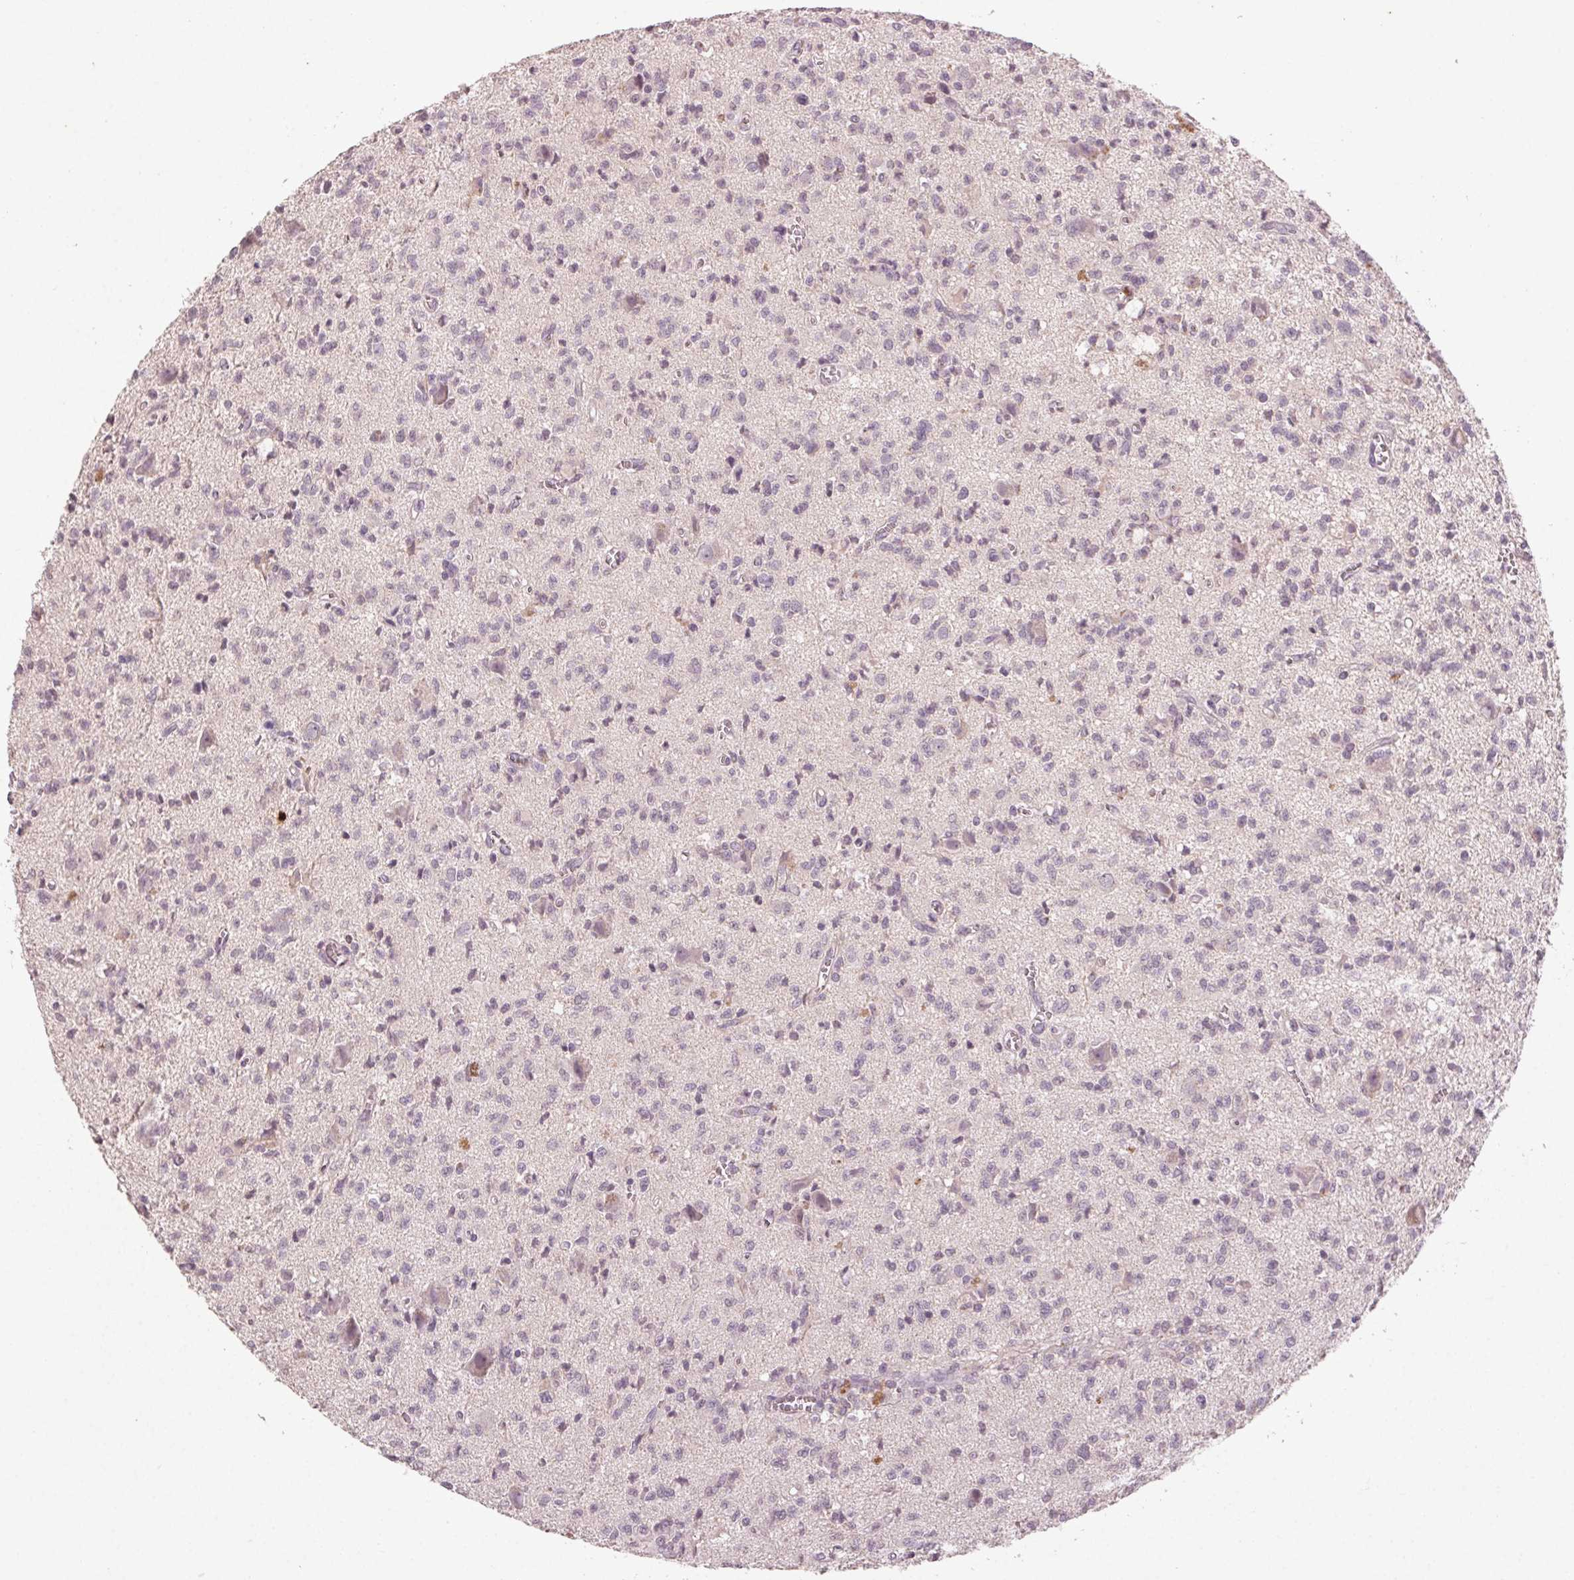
{"staining": {"intensity": "negative", "quantity": "none", "location": "none"}, "tissue": "glioma", "cell_type": "Tumor cells", "image_type": "cancer", "snomed": [{"axis": "morphology", "description": "Glioma, malignant, Low grade"}, {"axis": "topography", "description": "Brain"}], "caption": "Photomicrograph shows no significant protein staining in tumor cells of low-grade glioma (malignant).", "gene": "KLRC3", "patient": {"sex": "male", "age": 64}}